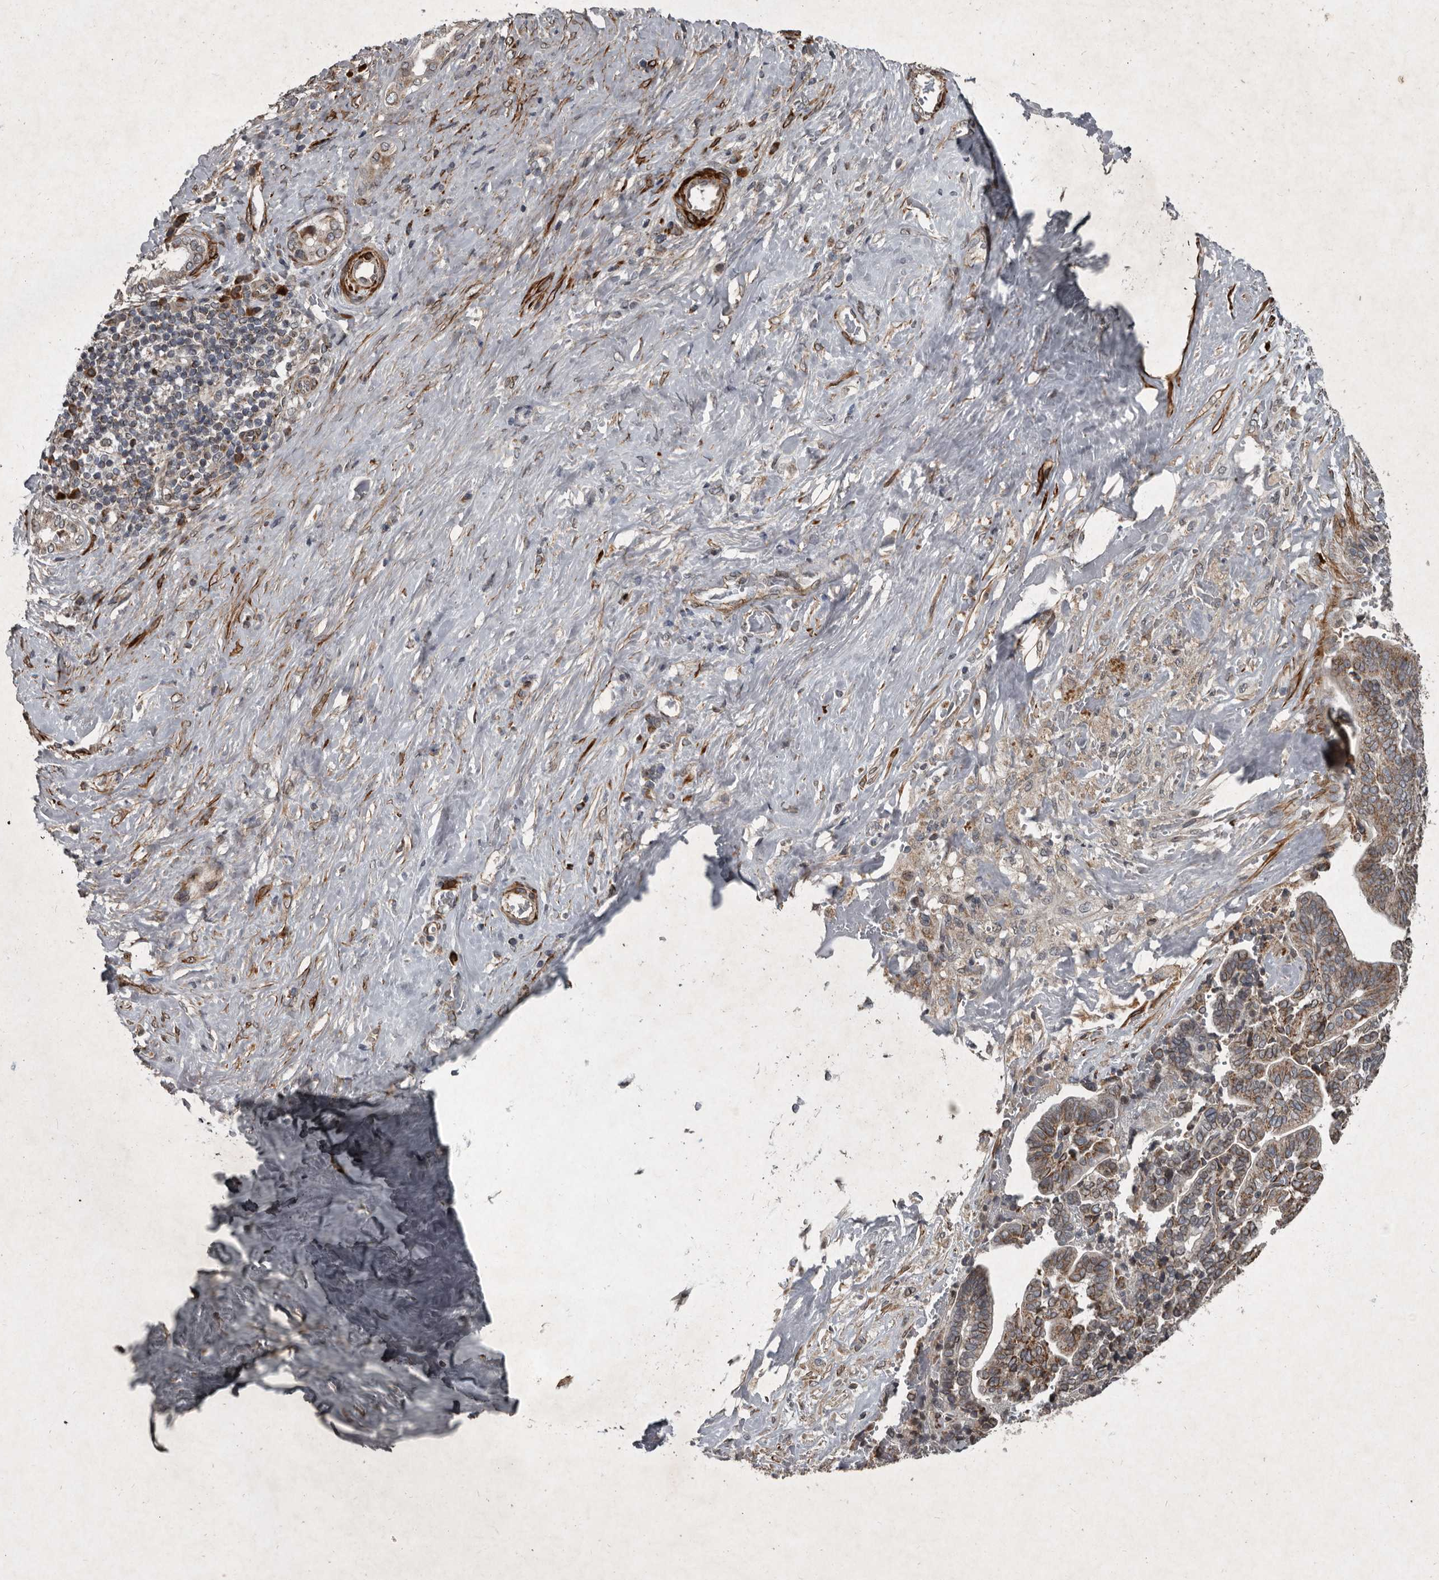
{"staining": {"intensity": "moderate", "quantity": ">75%", "location": "cytoplasmic/membranous"}, "tissue": "liver cancer", "cell_type": "Tumor cells", "image_type": "cancer", "snomed": [{"axis": "morphology", "description": "Cholangiocarcinoma"}, {"axis": "topography", "description": "Liver"}], "caption": "Brown immunohistochemical staining in liver cancer demonstrates moderate cytoplasmic/membranous staining in about >75% of tumor cells.", "gene": "MRPS15", "patient": {"sex": "female", "age": 75}}